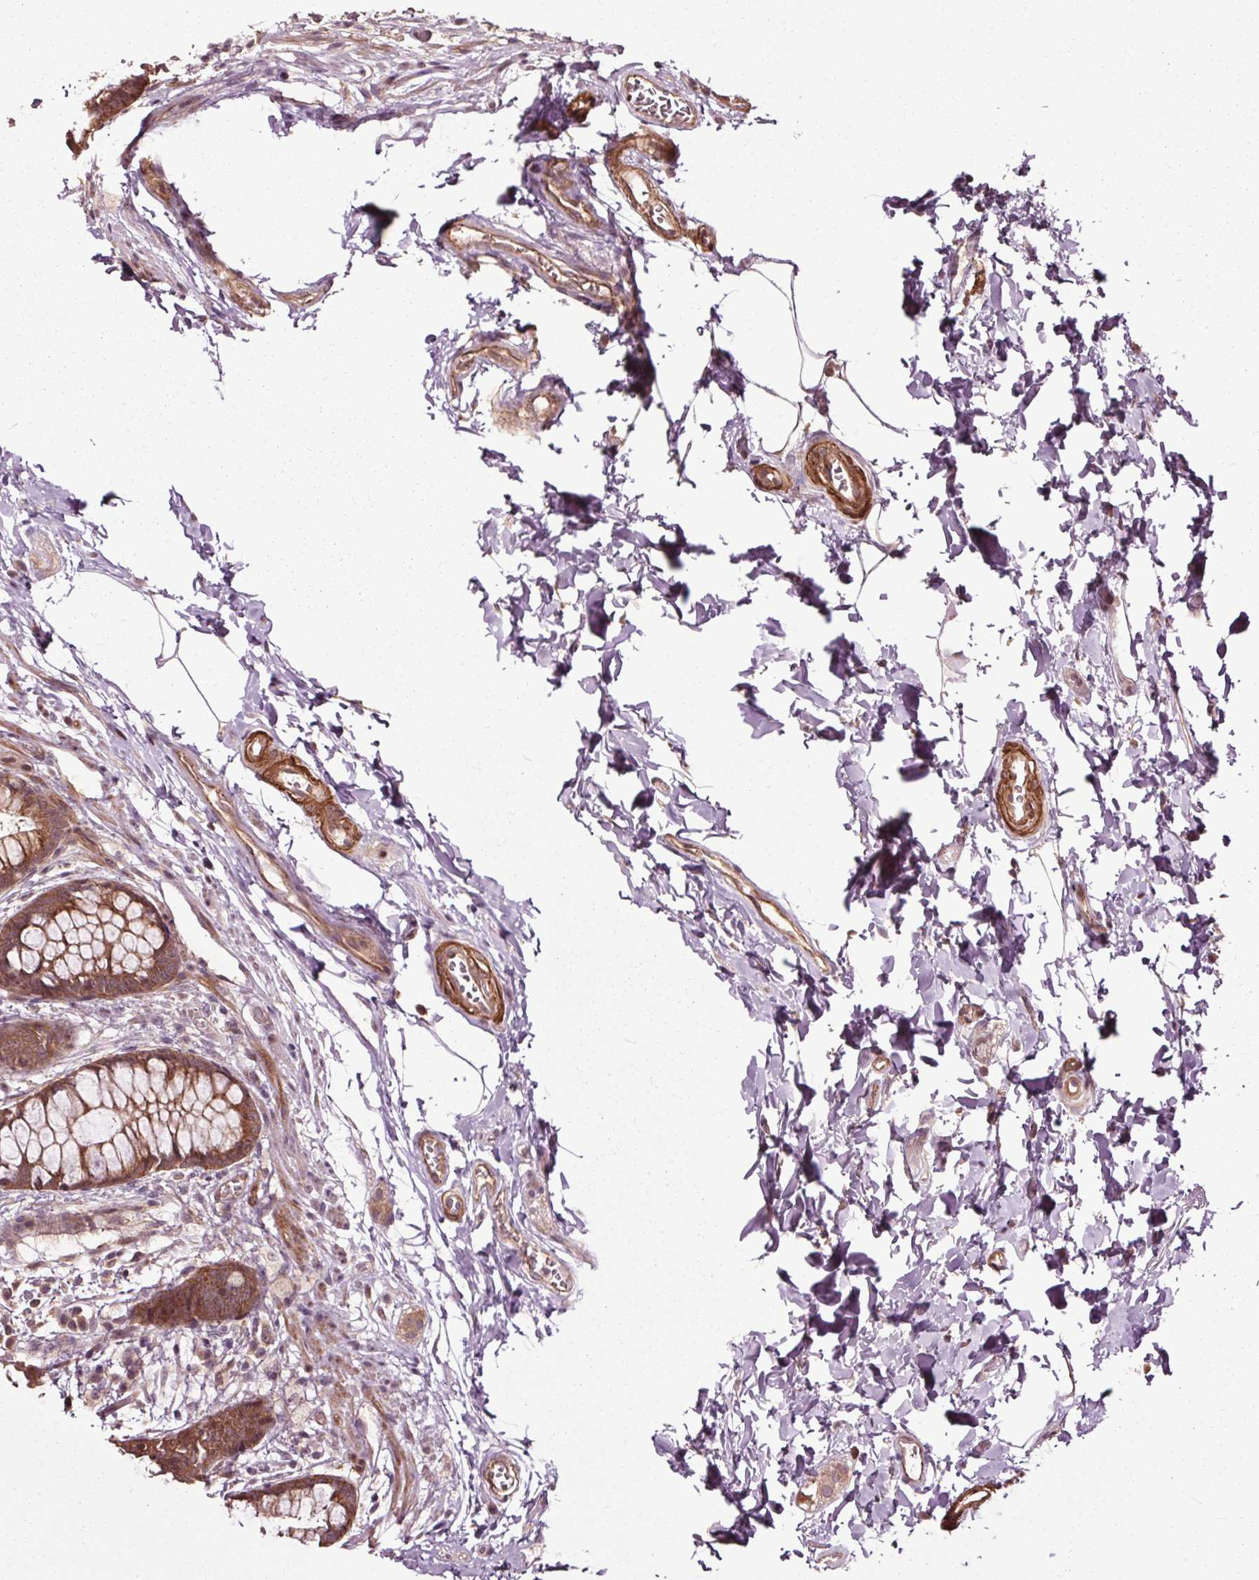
{"staining": {"intensity": "moderate", "quantity": ">75%", "location": "cytoplasmic/membranous"}, "tissue": "rectum", "cell_type": "Glandular cells", "image_type": "normal", "snomed": [{"axis": "morphology", "description": "Normal tissue, NOS"}, {"axis": "topography", "description": "Rectum"}], "caption": "Immunohistochemistry staining of benign rectum, which shows medium levels of moderate cytoplasmic/membranous positivity in approximately >75% of glandular cells indicating moderate cytoplasmic/membranous protein staining. The staining was performed using DAB (brown) for protein detection and nuclei were counterstained in hematoxylin (blue).", "gene": "CEP95", "patient": {"sex": "female", "age": 62}}